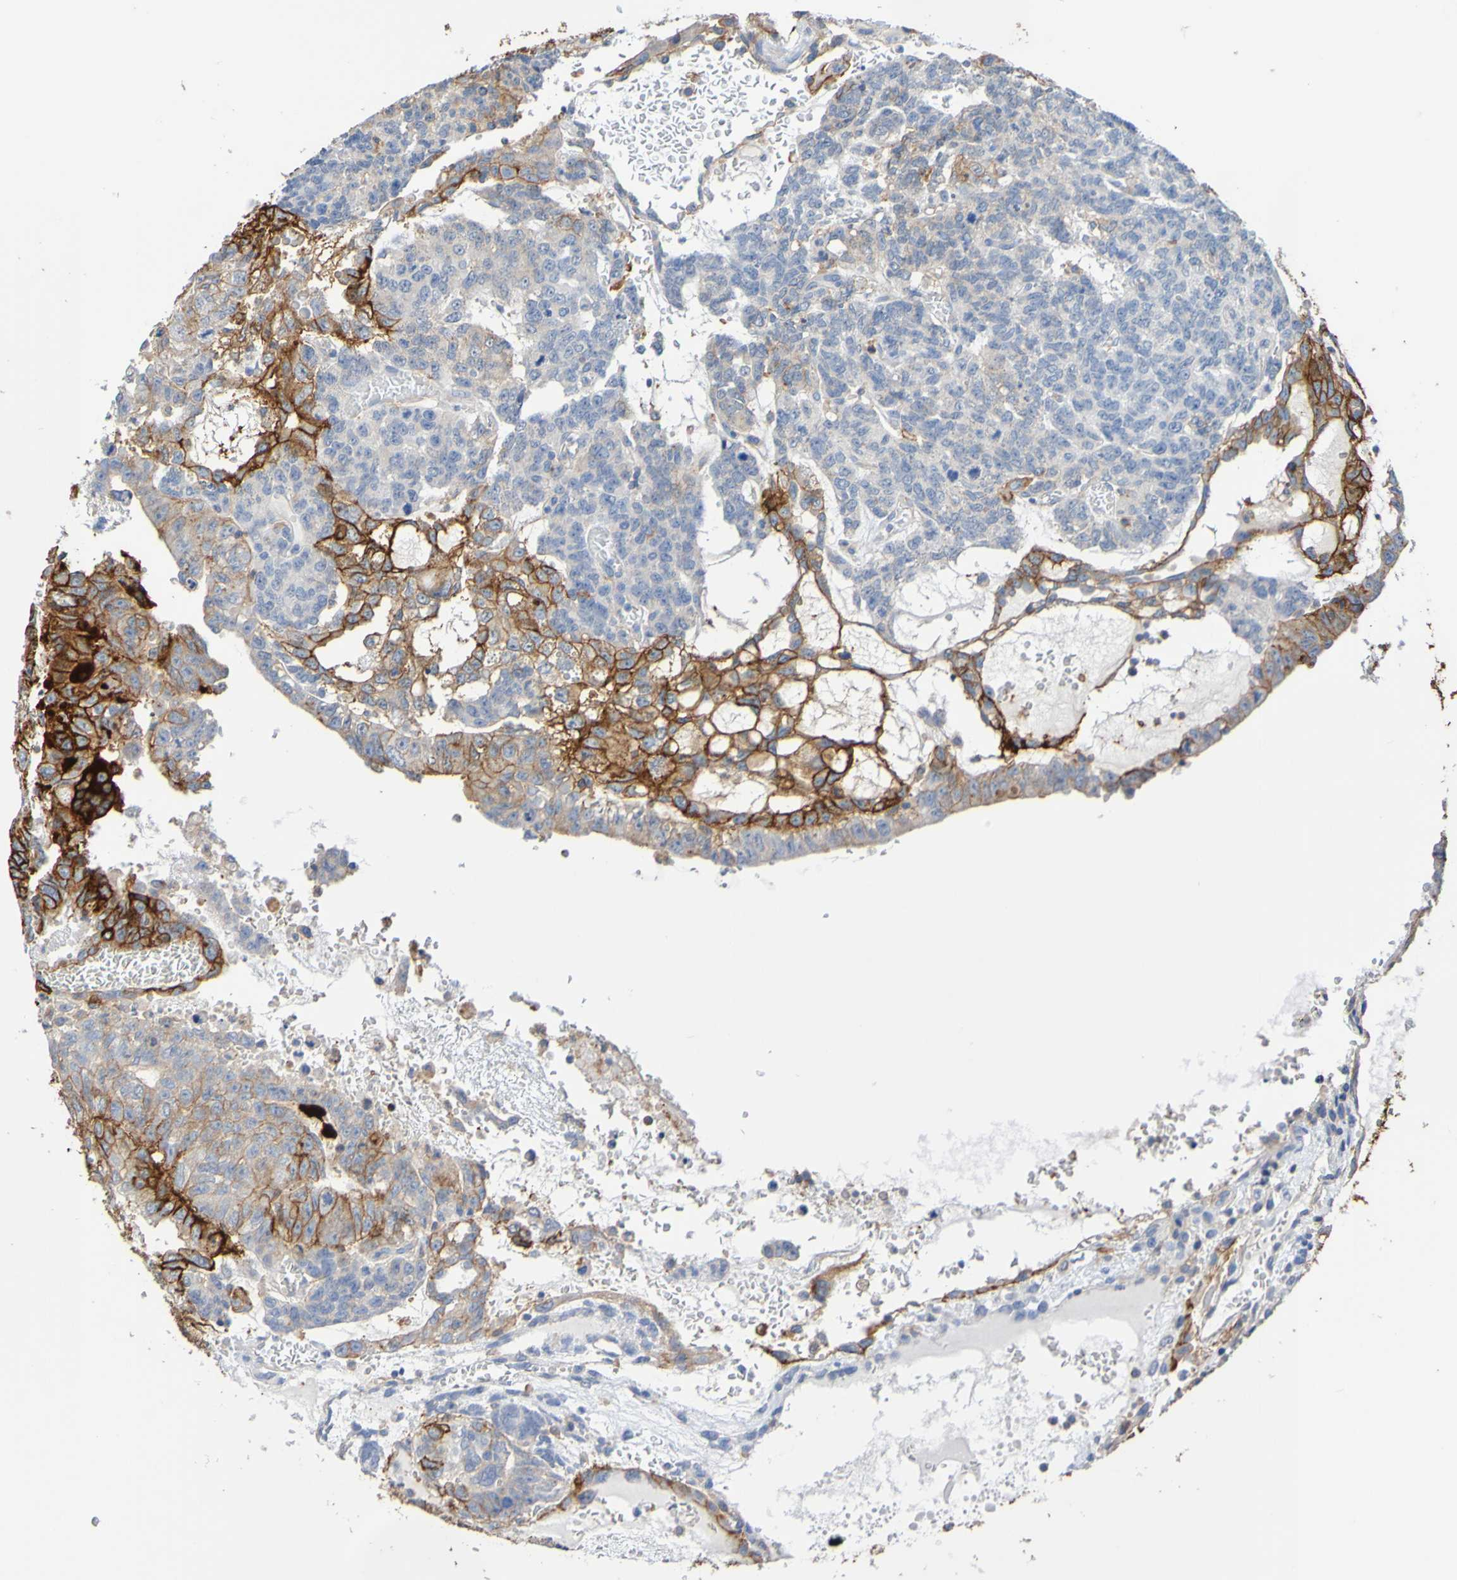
{"staining": {"intensity": "strong", "quantity": "25%-75%", "location": "cytoplasmic/membranous"}, "tissue": "testis cancer", "cell_type": "Tumor cells", "image_type": "cancer", "snomed": [{"axis": "morphology", "description": "Seminoma, NOS"}, {"axis": "morphology", "description": "Carcinoma, Embryonal, NOS"}, {"axis": "topography", "description": "Testis"}], "caption": "Testis cancer (seminoma) stained with a protein marker displays strong staining in tumor cells.", "gene": "SLC3A2", "patient": {"sex": "male", "age": 52}}